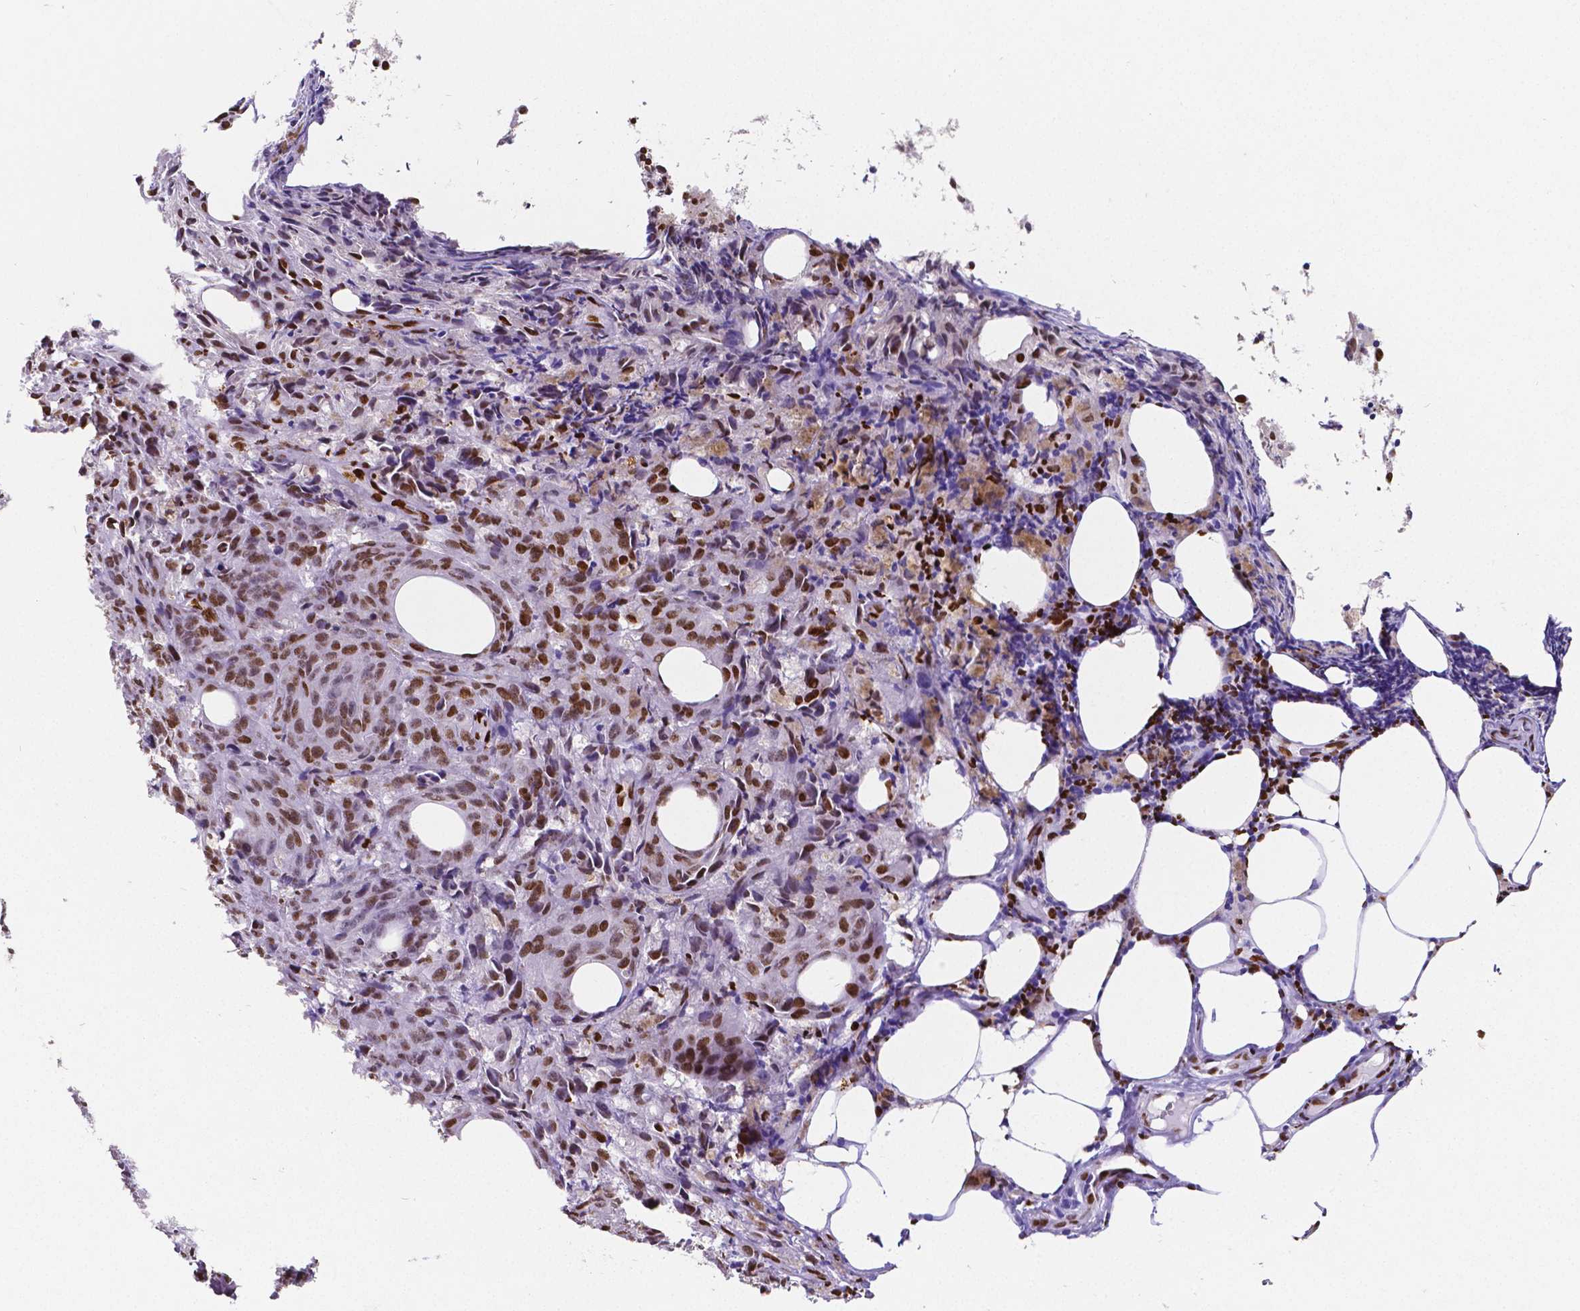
{"staining": {"intensity": "strong", "quantity": ">75%", "location": "nuclear"}, "tissue": "melanoma", "cell_type": "Tumor cells", "image_type": "cancer", "snomed": [{"axis": "morphology", "description": "Malignant melanoma, NOS"}, {"axis": "topography", "description": "Skin"}], "caption": "High-magnification brightfield microscopy of malignant melanoma stained with DAB (brown) and counterstained with hematoxylin (blue). tumor cells exhibit strong nuclear staining is identified in approximately>75% of cells.", "gene": "MEF2C", "patient": {"sex": "female", "age": 34}}